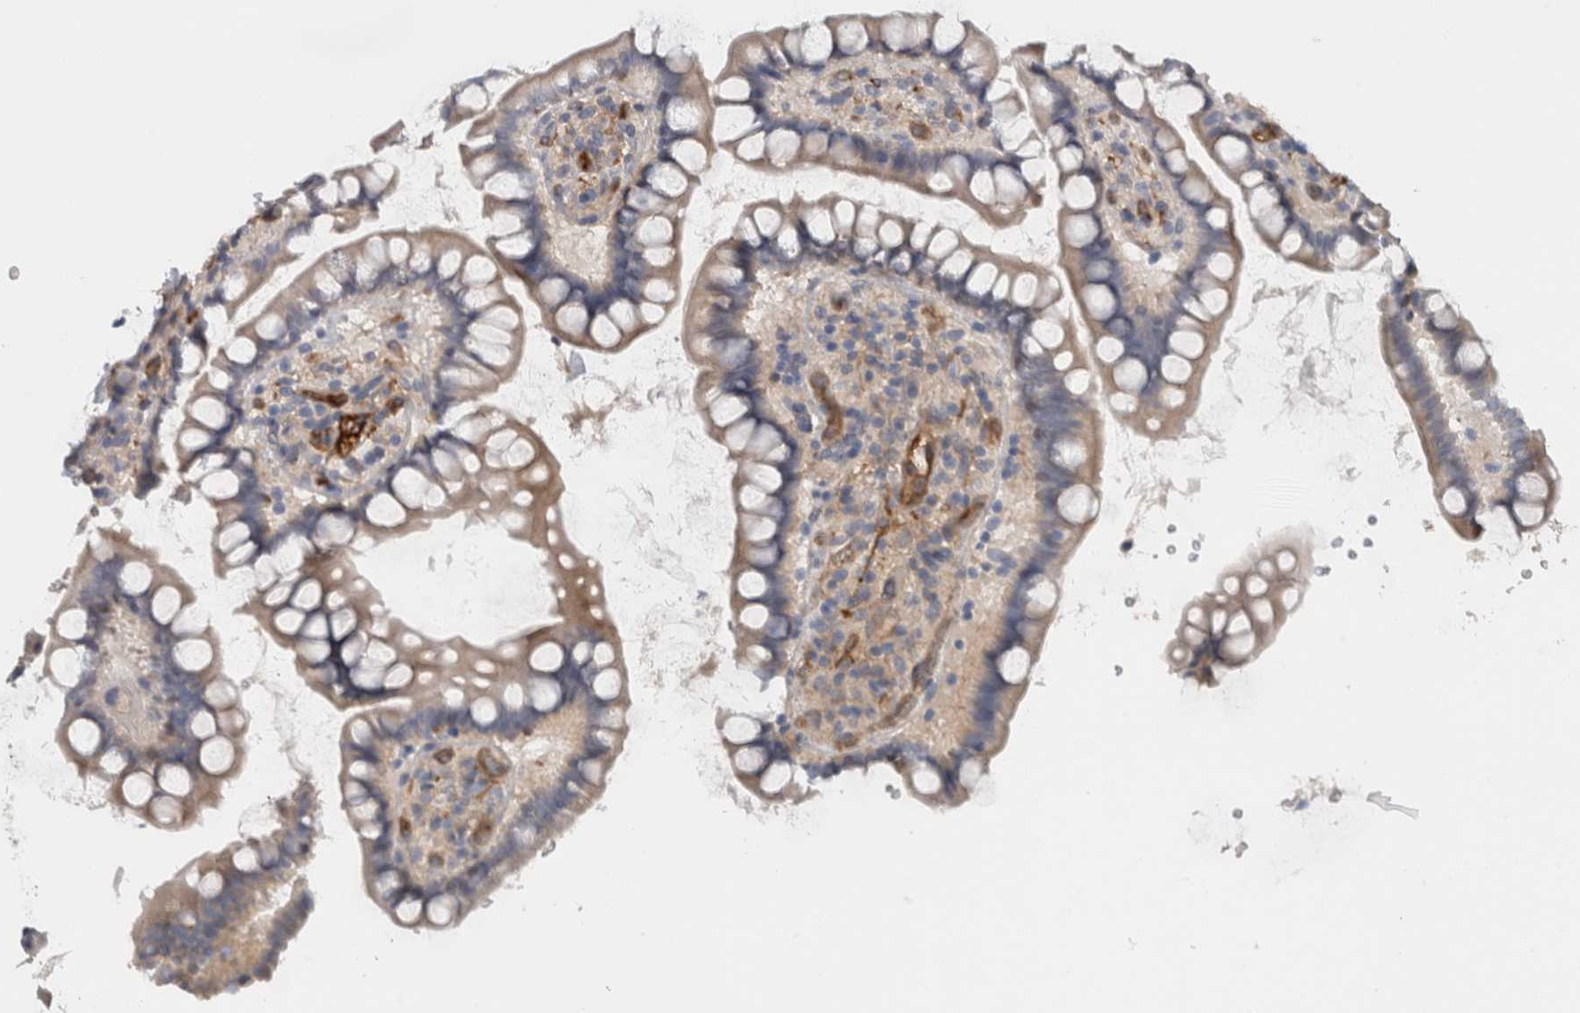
{"staining": {"intensity": "weak", "quantity": "<25%", "location": "cytoplasmic/membranous"}, "tissue": "small intestine", "cell_type": "Glandular cells", "image_type": "normal", "snomed": [{"axis": "morphology", "description": "Normal tissue, NOS"}, {"axis": "topography", "description": "Smooth muscle"}, {"axis": "topography", "description": "Small intestine"}], "caption": "DAB immunohistochemical staining of normal human small intestine demonstrates no significant expression in glandular cells.", "gene": "CD59", "patient": {"sex": "female", "age": 84}}